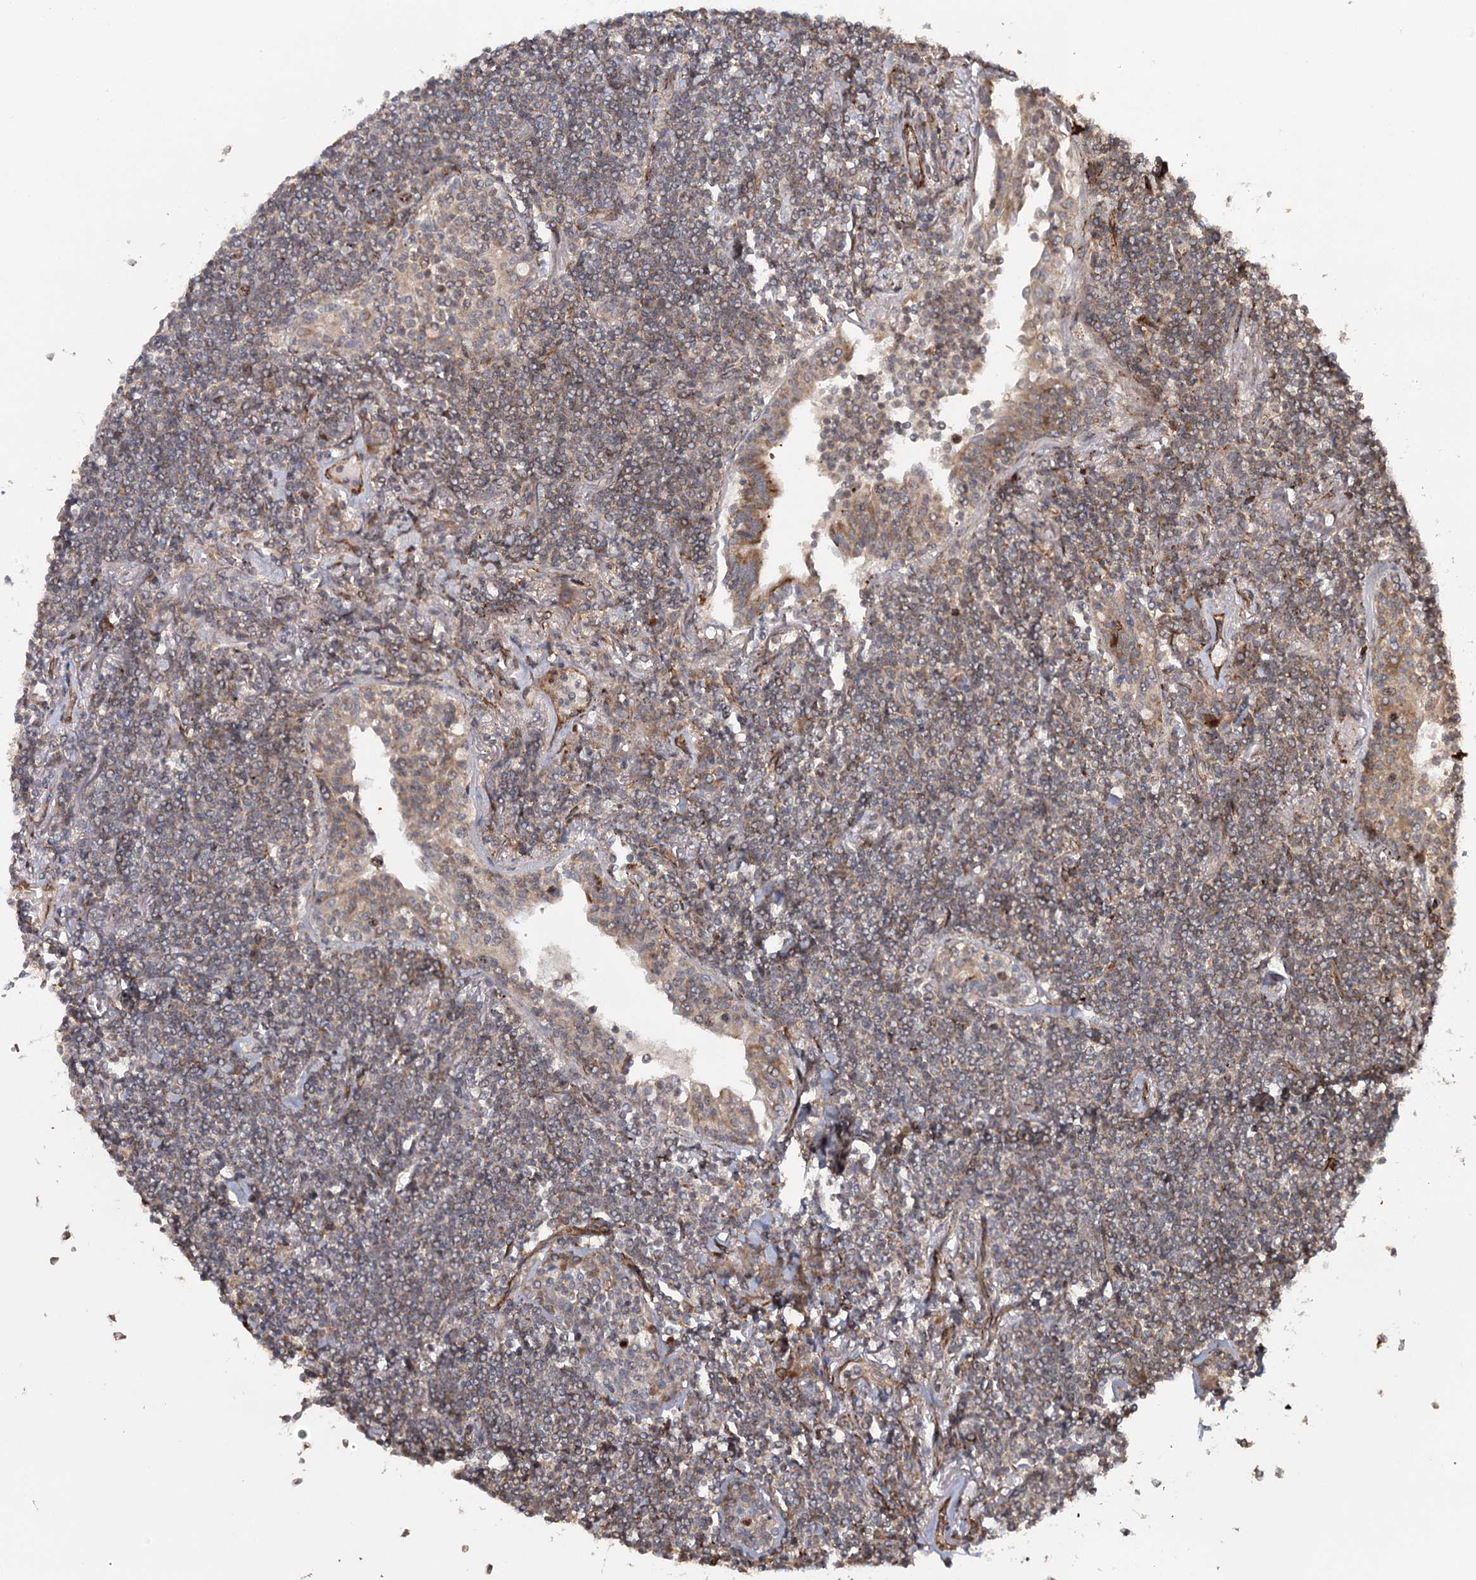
{"staining": {"intensity": "moderate", "quantity": "25%-75%", "location": "cytoplasmic/membranous"}, "tissue": "lymphoma", "cell_type": "Tumor cells", "image_type": "cancer", "snomed": [{"axis": "morphology", "description": "Malignant lymphoma, non-Hodgkin's type, Low grade"}, {"axis": "topography", "description": "Lung"}], "caption": "Human low-grade malignant lymphoma, non-Hodgkin's type stained with a protein marker exhibits moderate staining in tumor cells.", "gene": "MKNK1", "patient": {"sex": "female", "age": 71}}